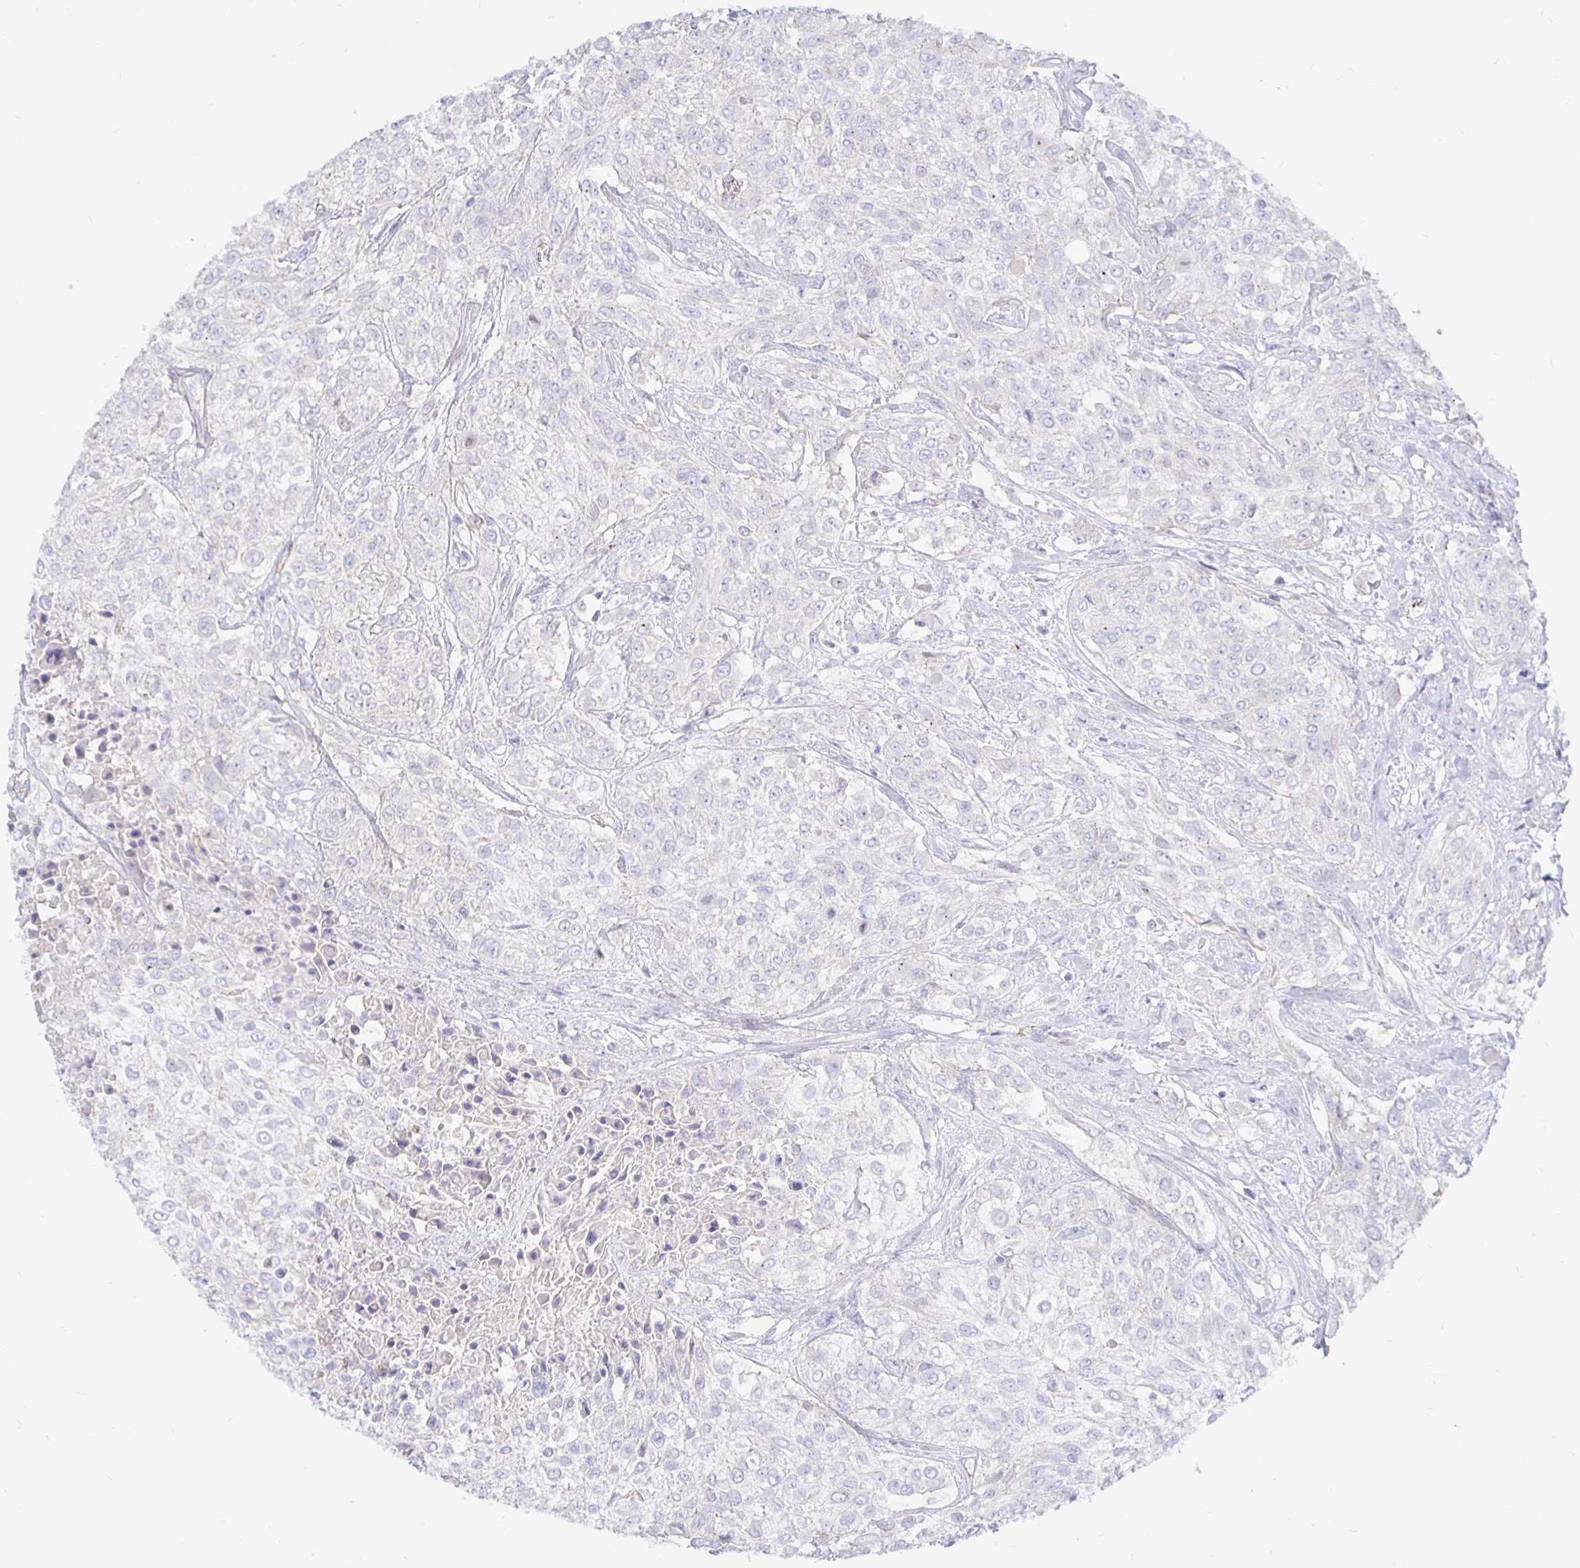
{"staining": {"intensity": "negative", "quantity": "none", "location": "none"}, "tissue": "urothelial cancer", "cell_type": "Tumor cells", "image_type": "cancer", "snomed": [{"axis": "morphology", "description": "Urothelial carcinoma, High grade"}, {"axis": "topography", "description": "Urinary bladder"}], "caption": "Photomicrograph shows no significant protein positivity in tumor cells of urothelial cancer.", "gene": "COX16", "patient": {"sex": "male", "age": 57}}